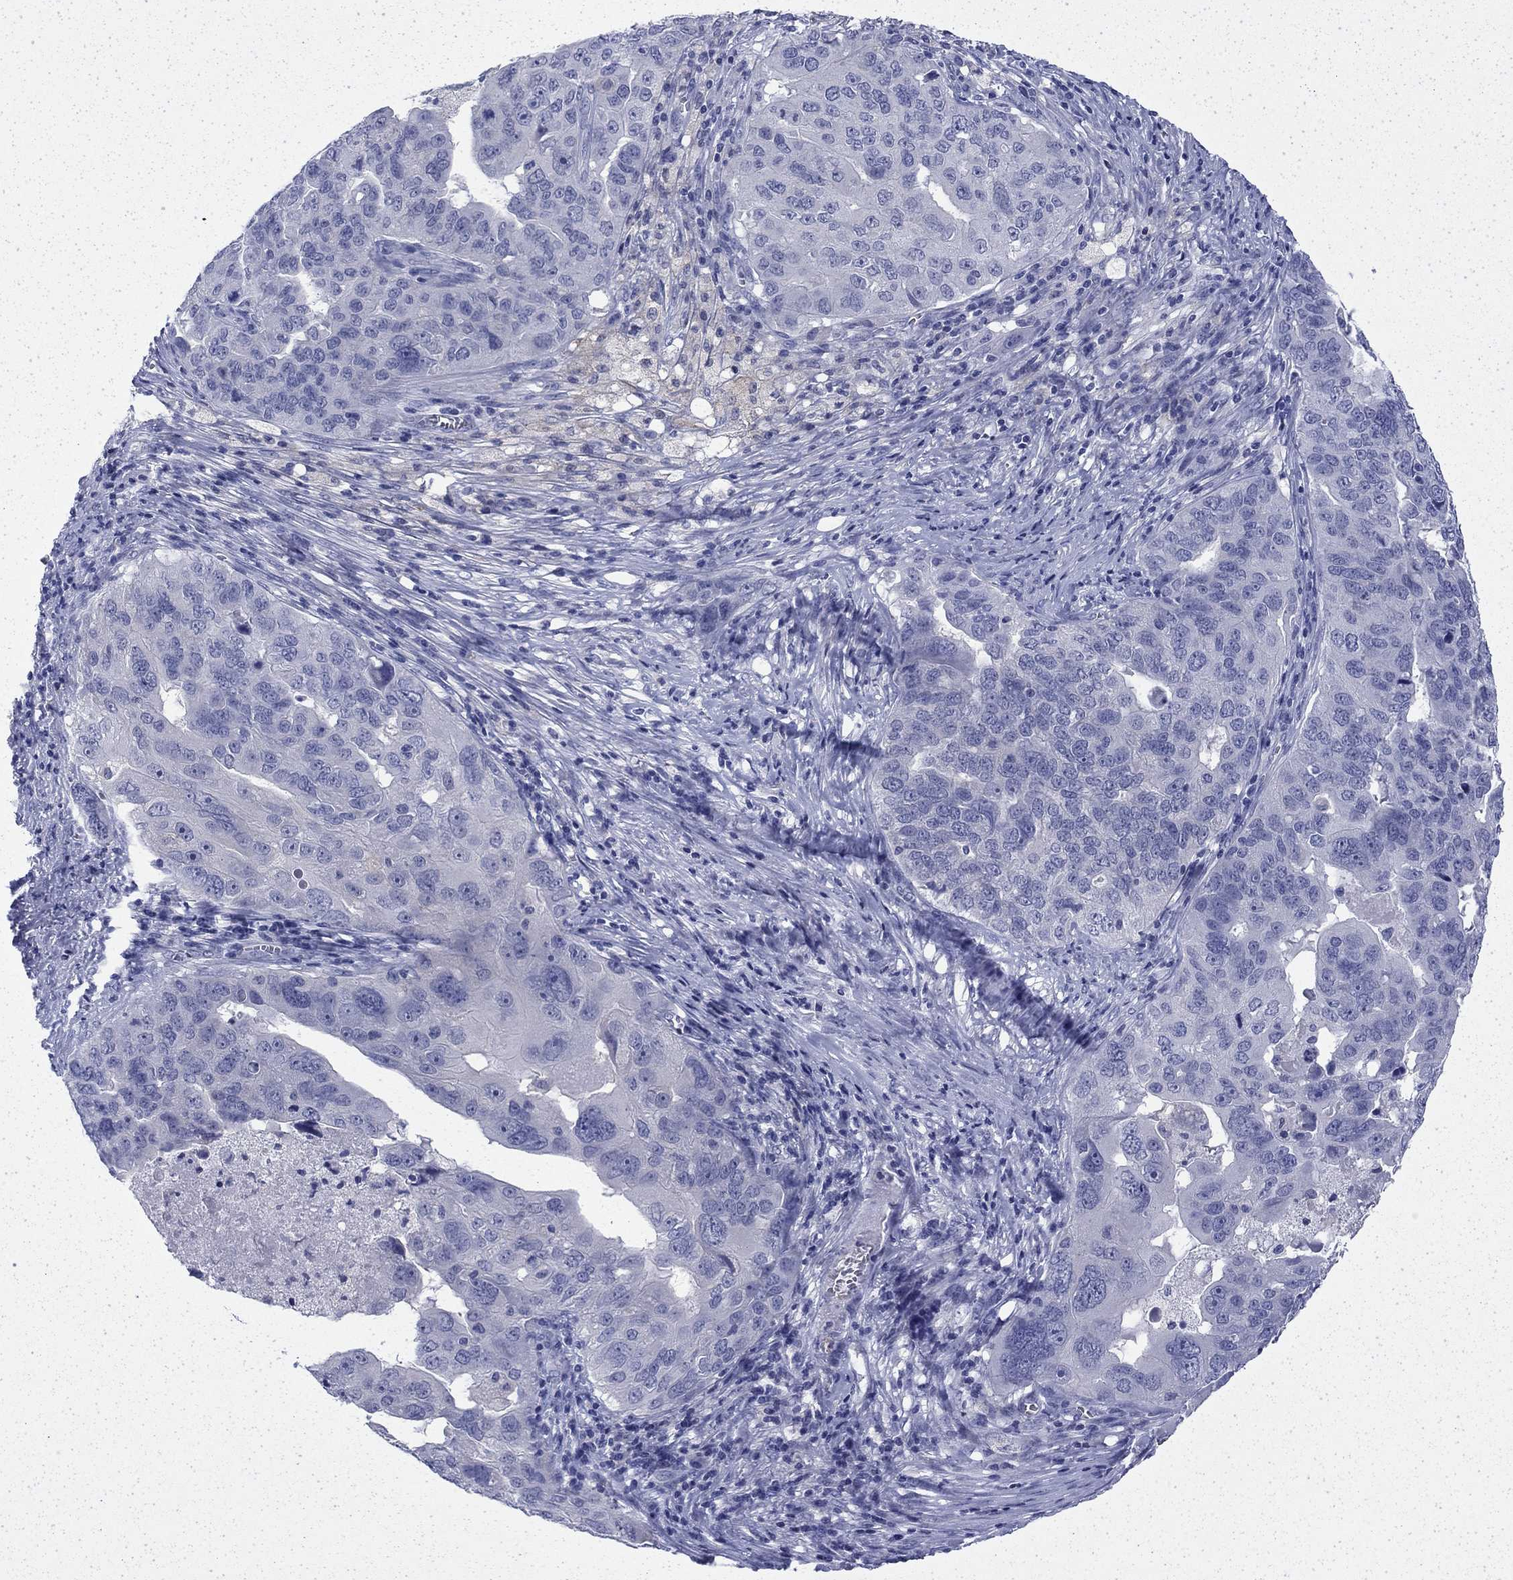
{"staining": {"intensity": "negative", "quantity": "none", "location": "none"}, "tissue": "ovarian cancer", "cell_type": "Tumor cells", "image_type": "cancer", "snomed": [{"axis": "morphology", "description": "Carcinoma, endometroid"}, {"axis": "topography", "description": "Soft tissue"}, {"axis": "topography", "description": "Ovary"}], "caption": "IHC of human ovarian cancer exhibits no expression in tumor cells. Brightfield microscopy of IHC stained with DAB (3,3'-diaminobenzidine) (brown) and hematoxylin (blue), captured at high magnification.", "gene": "ENPP6", "patient": {"sex": "female", "age": 52}}